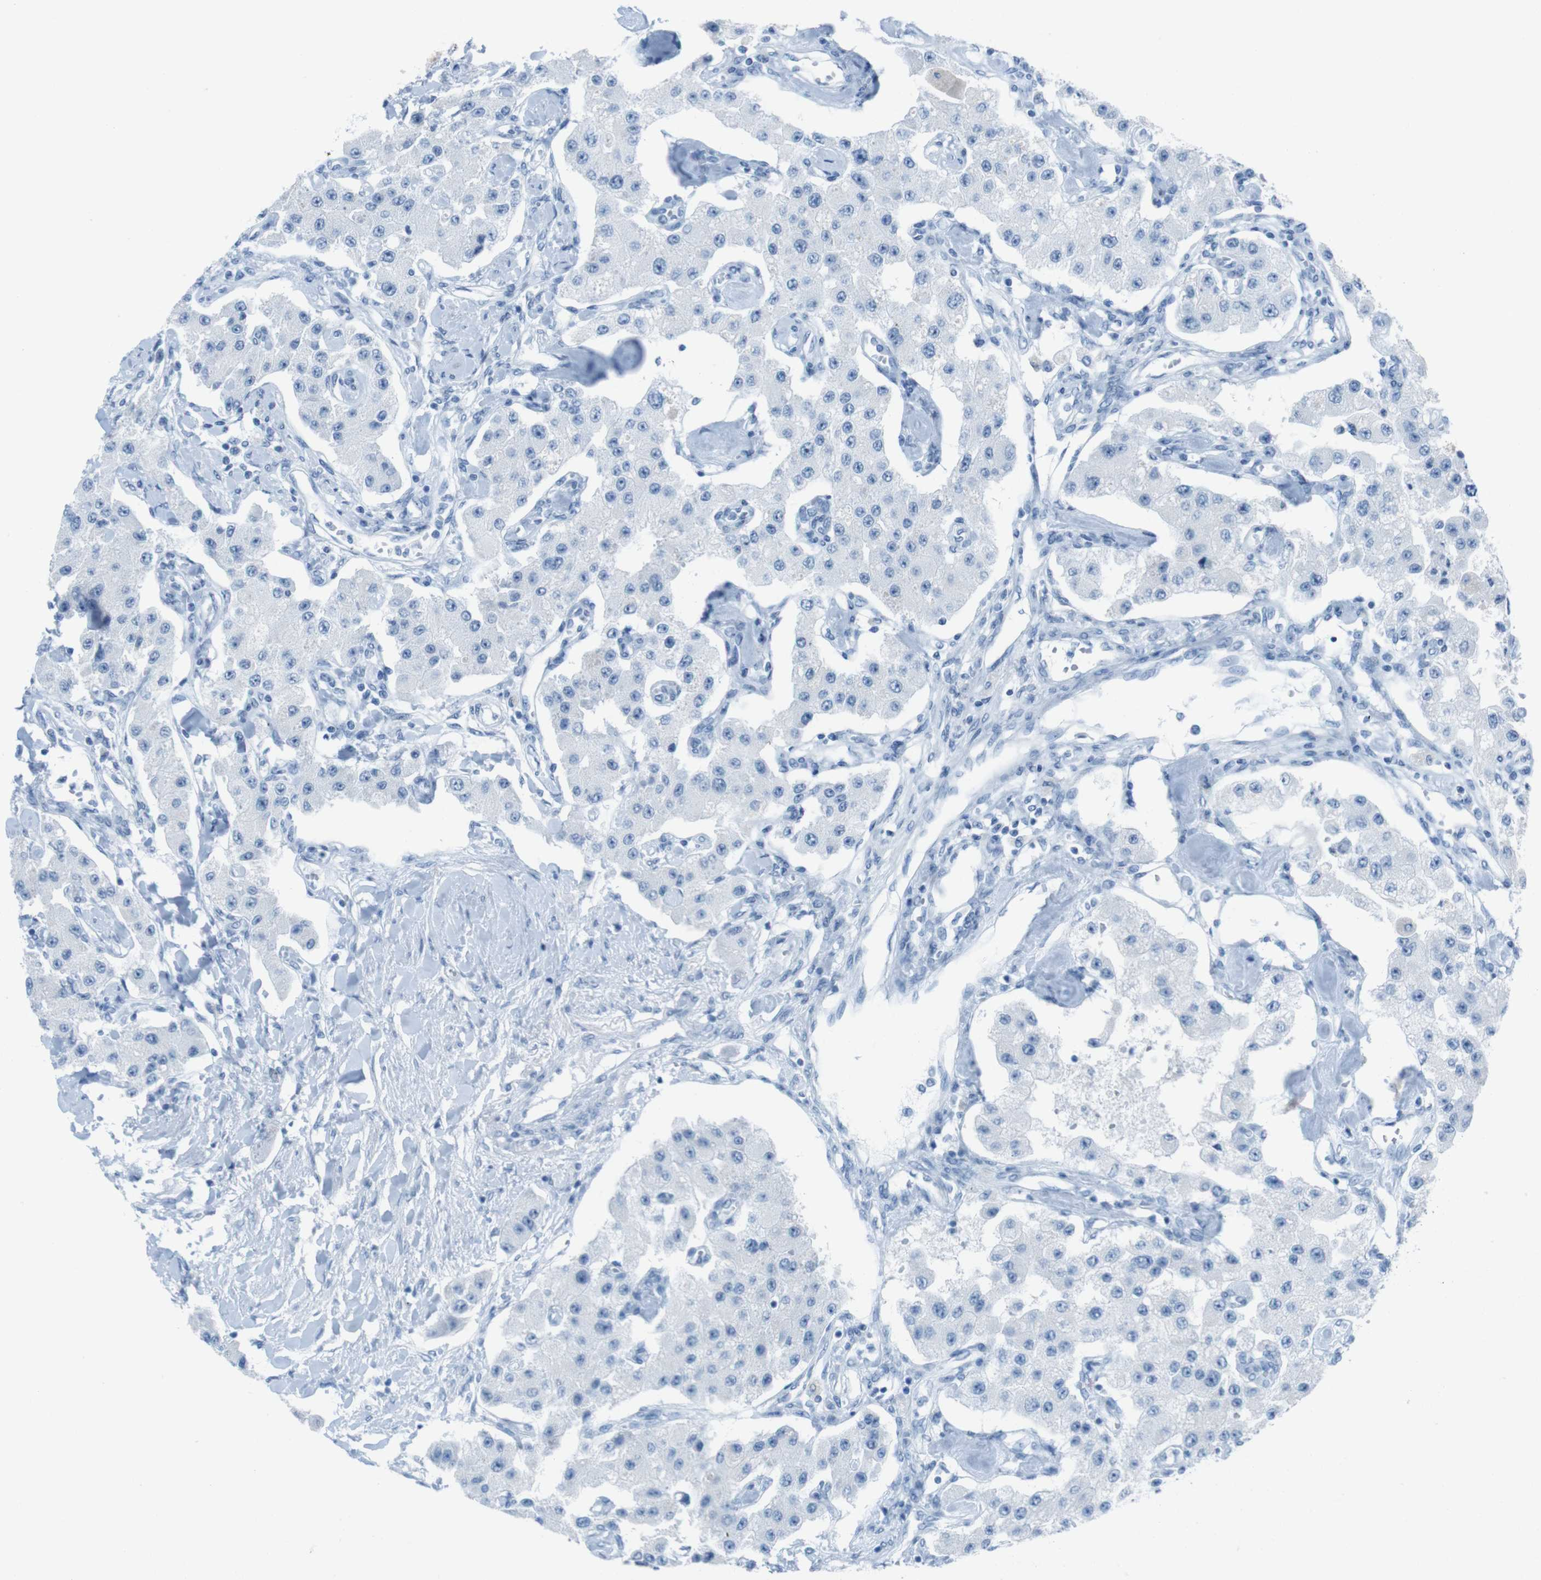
{"staining": {"intensity": "negative", "quantity": "none", "location": "none"}, "tissue": "carcinoid", "cell_type": "Tumor cells", "image_type": "cancer", "snomed": [{"axis": "morphology", "description": "Carcinoid, malignant, NOS"}, {"axis": "topography", "description": "Pancreas"}], "caption": "A histopathology image of carcinoid stained for a protein exhibits no brown staining in tumor cells.", "gene": "TMEM207", "patient": {"sex": "male", "age": 41}}